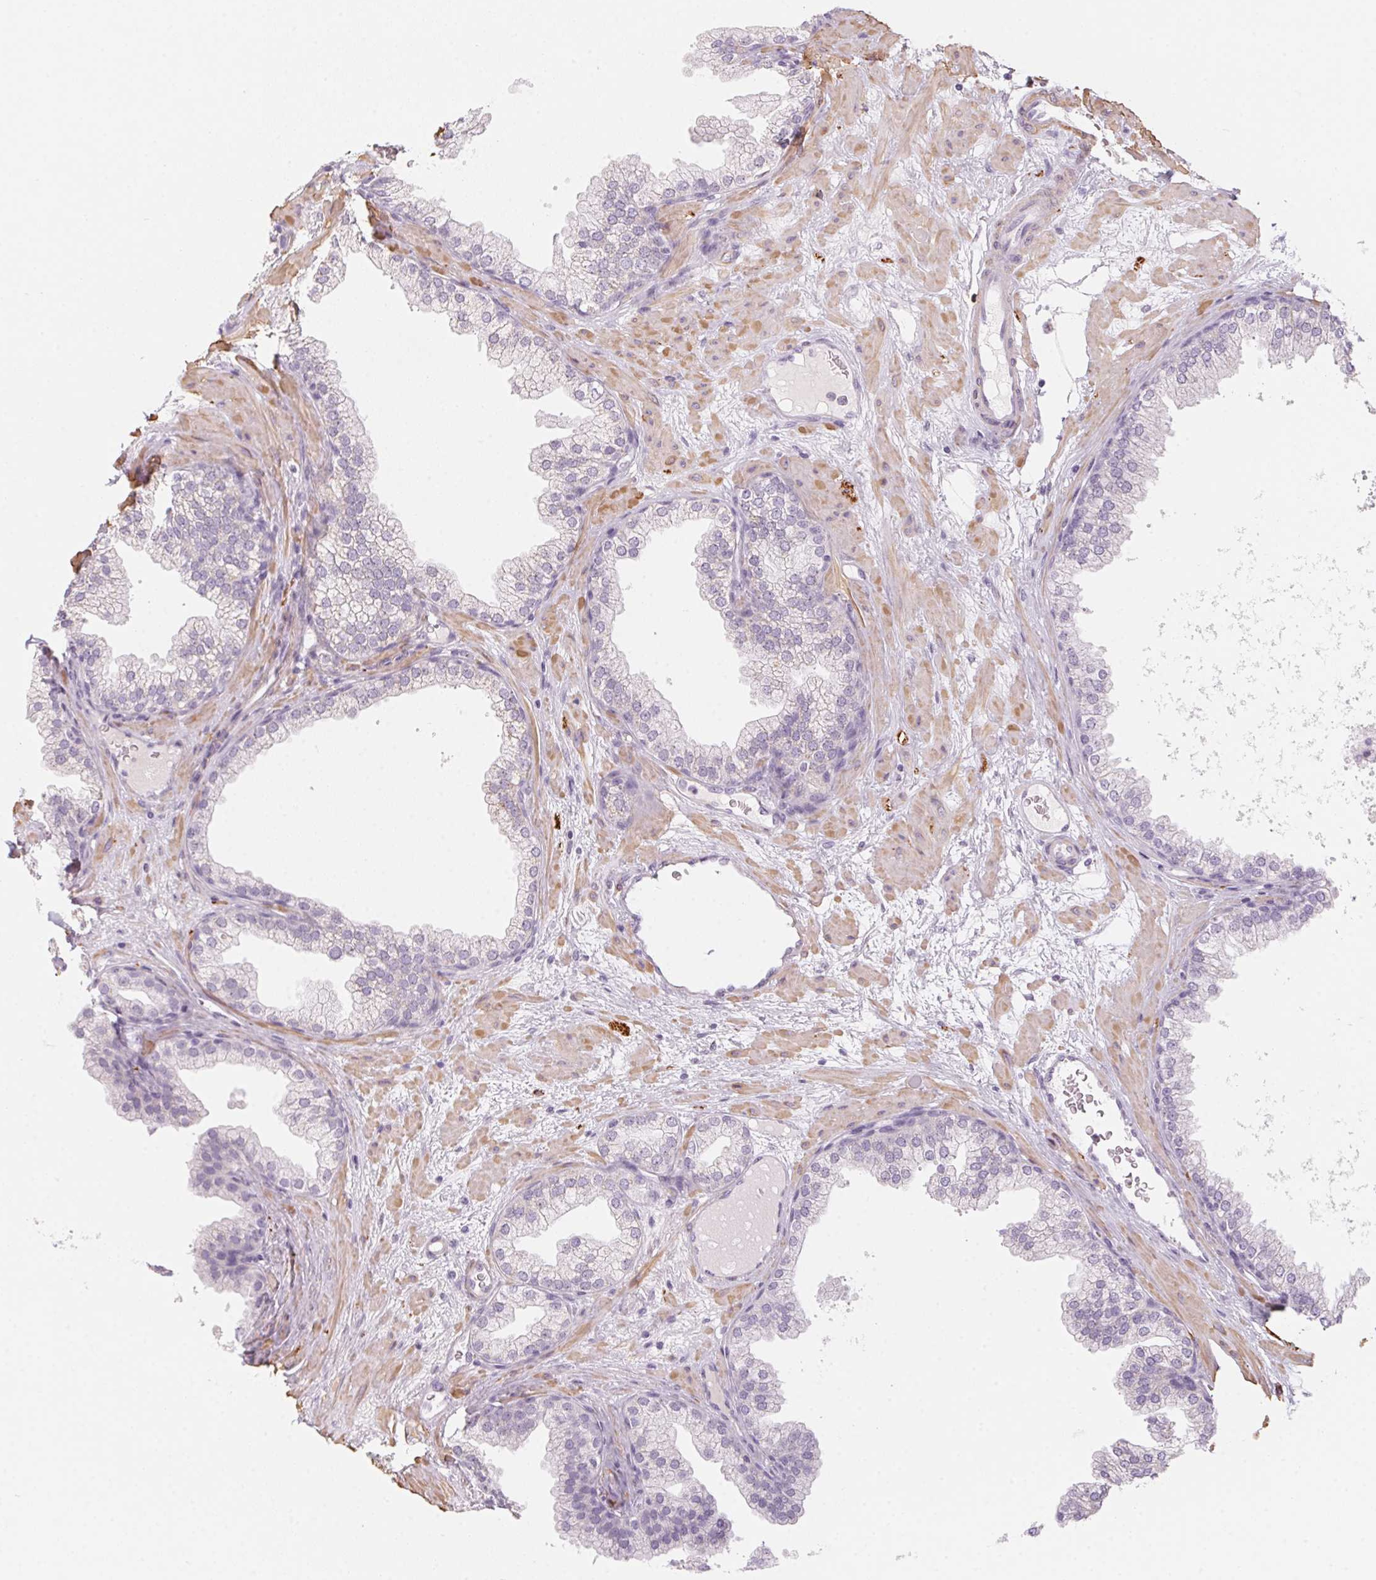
{"staining": {"intensity": "negative", "quantity": "none", "location": "none"}, "tissue": "prostate", "cell_type": "Glandular cells", "image_type": "normal", "snomed": [{"axis": "morphology", "description": "Normal tissue, NOS"}, {"axis": "topography", "description": "Prostate"}], "caption": "Immunohistochemical staining of benign prostate displays no significant expression in glandular cells. (Brightfield microscopy of DAB (3,3'-diaminobenzidine) immunohistochemistry at high magnification).", "gene": "PRPH", "patient": {"sex": "male", "age": 37}}